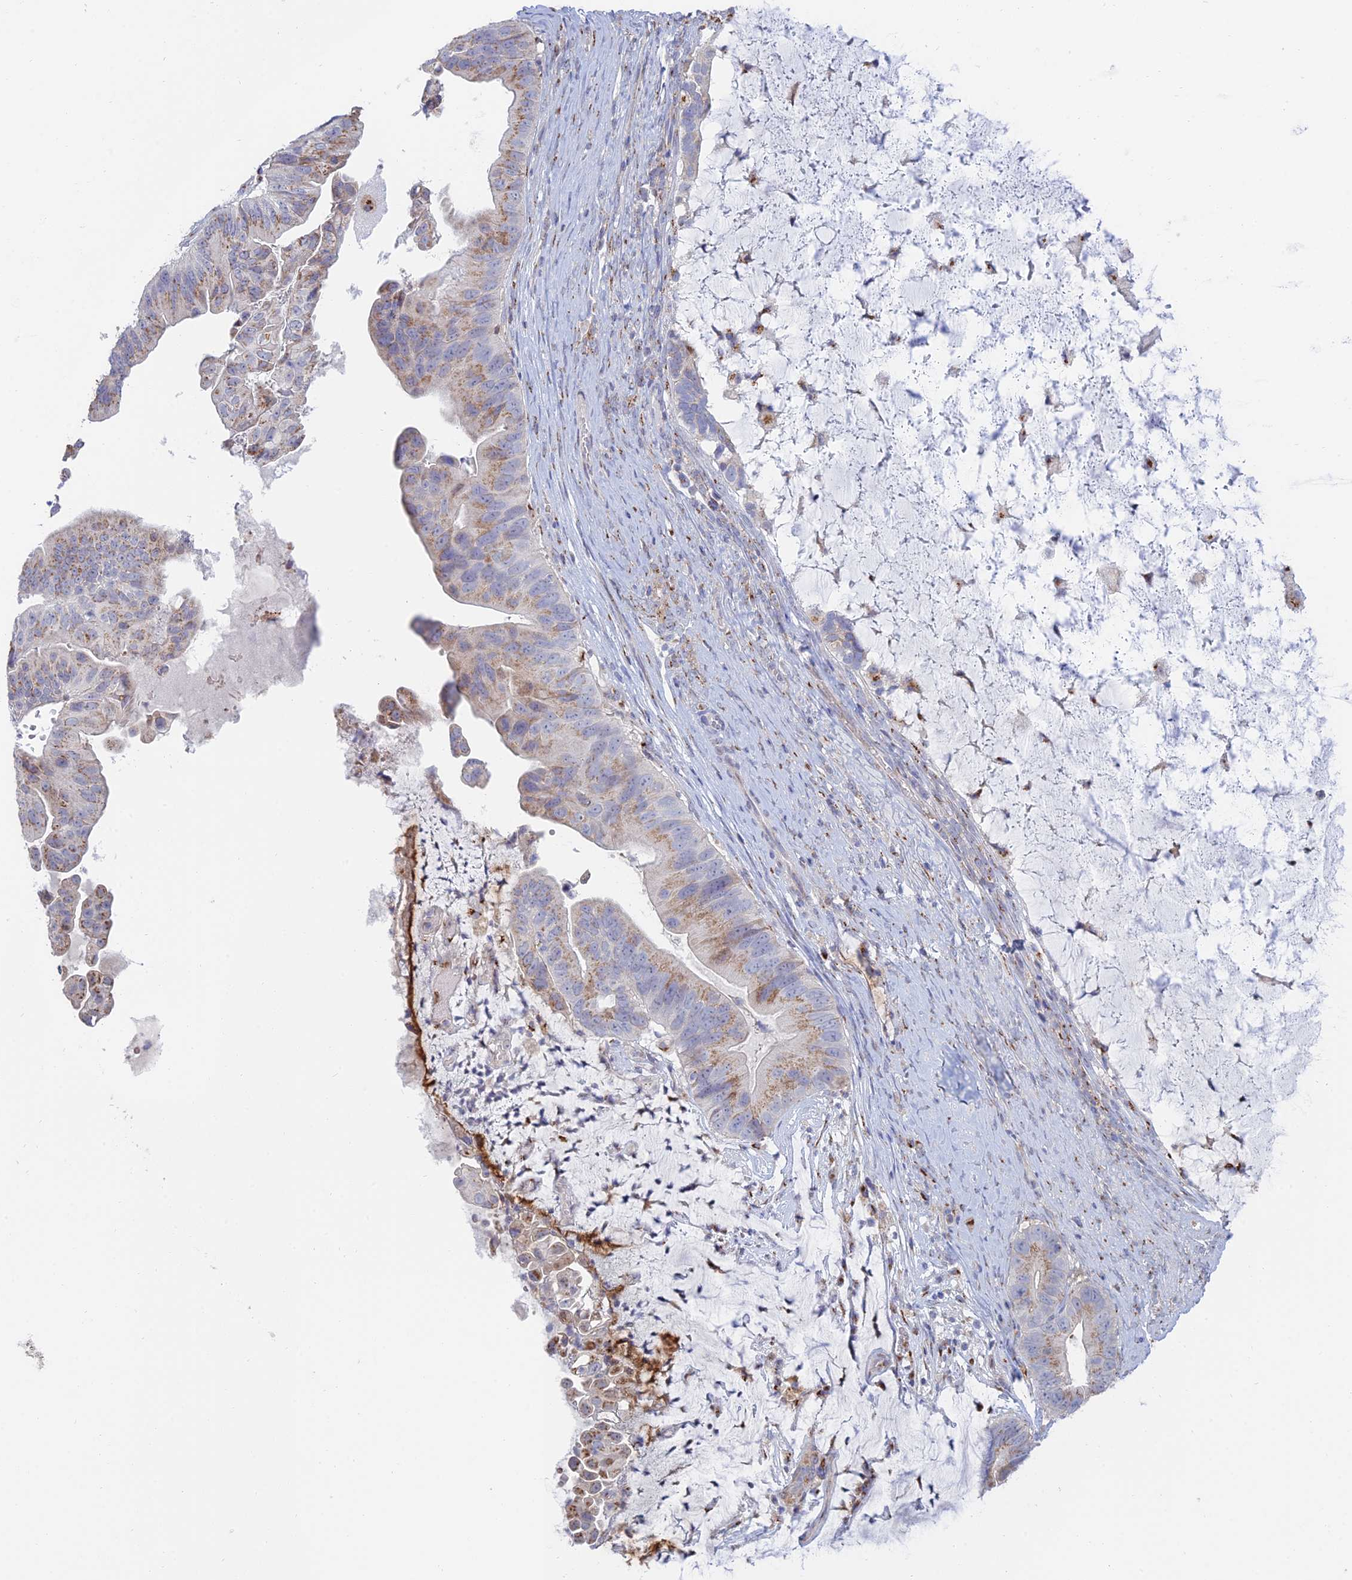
{"staining": {"intensity": "moderate", "quantity": "25%-75%", "location": "cytoplasmic/membranous"}, "tissue": "ovarian cancer", "cell_type": "Tumor cells", "image_type": "cancer", "snomed": [{"axis": "morphology", "description": "Cystadenocarcinoma, mucinous, NOS"}, {"axis": "topography", "description": "Ovary"}], "caption": "Moderate cytoplasmic/membranous staining is appreciated in about 25%-75% of tumor cells in mucinous cystadenocarcinoma (ovarian). (Brightfield microscopy of DAB IHC at high magnification).", "gene": "HS2ST1", "patient": {"sex": "female", "age": 61}}